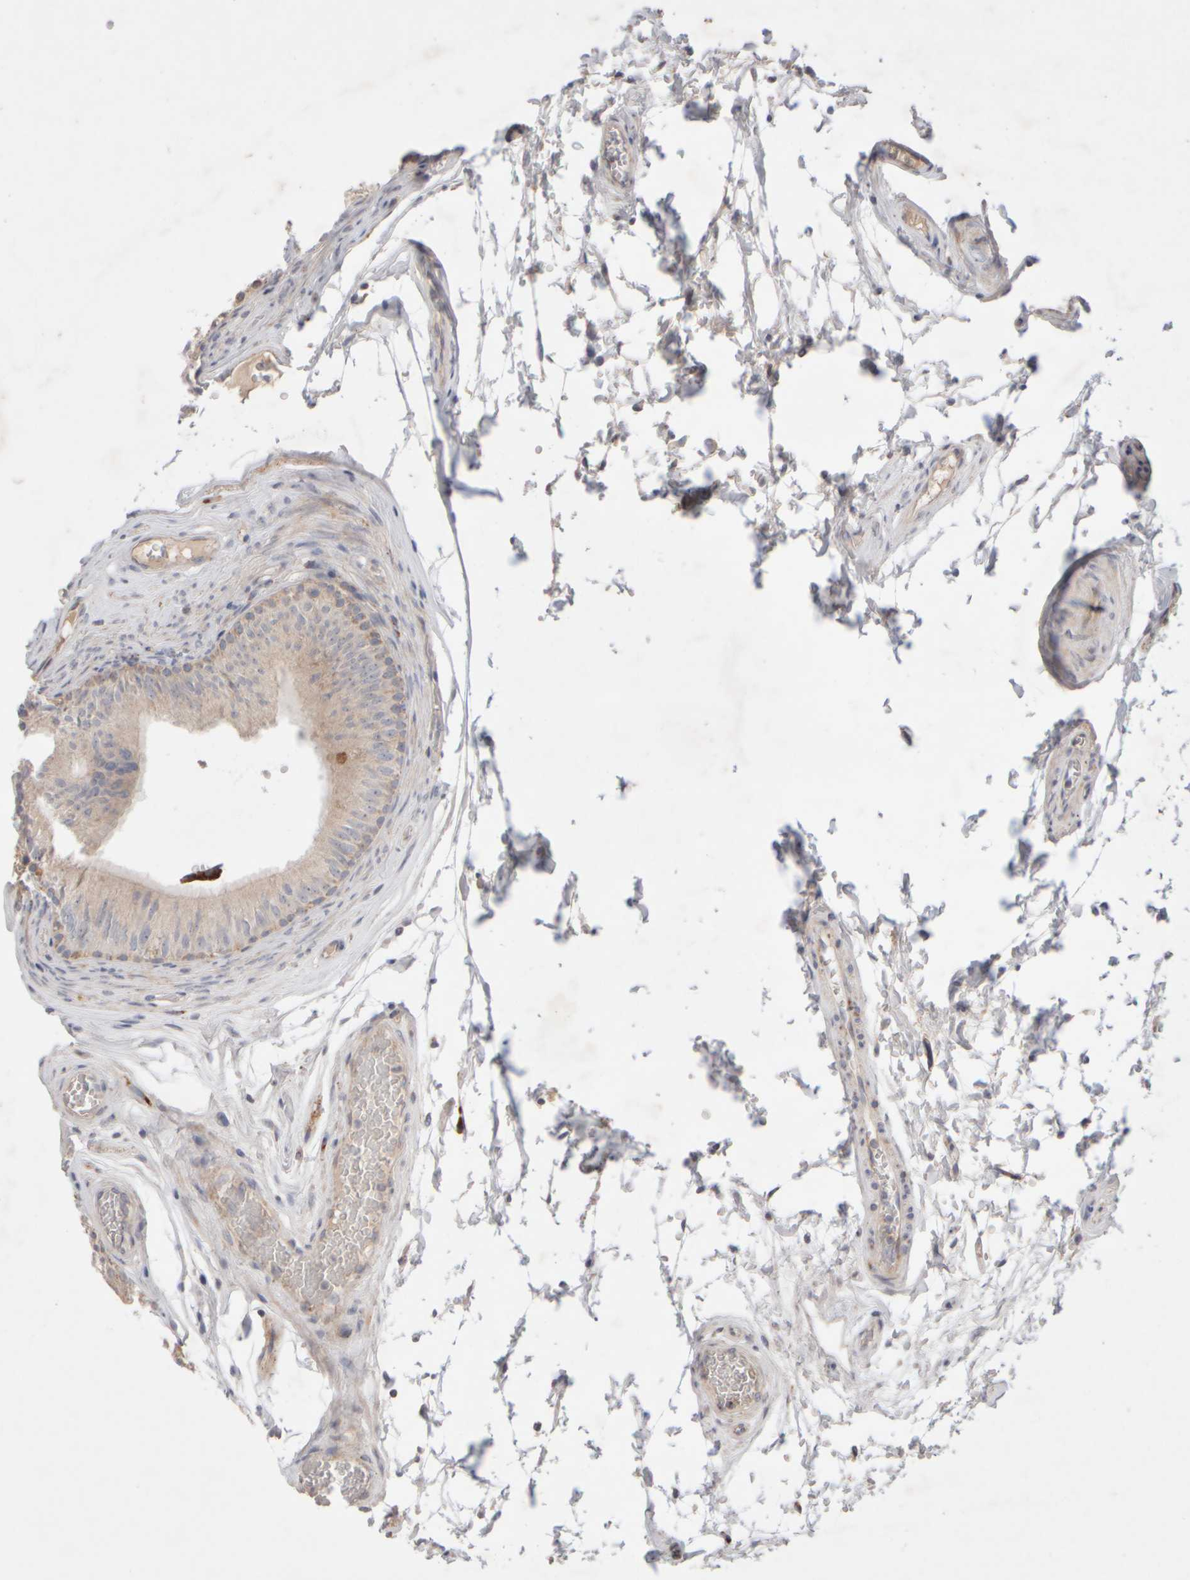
{"staining": {"intensity": "moderate", "quantity": "<25%", "location": "cytoplasmic/membranous"}, "tissue": "epididymis", "cell_type": "Glandular cells", "image_type": "normal", "snomed": [{"axis": "morphology", "description": "Normal tissue, NOS"}, {"axis": "topography", "description": "Epididymis"}], "caption": "Epididymis was stained to show a protein in brown. There is low levels of moderate cytoplasmic/membranous positivity in about <25% of glandular cells. (DAB (3,3'-diaminobenzidine) IHC, brown staining for protein, blue staining for nuclei).", "gene": "CHADL", "patient": {"sex": "male", "age": 36}}